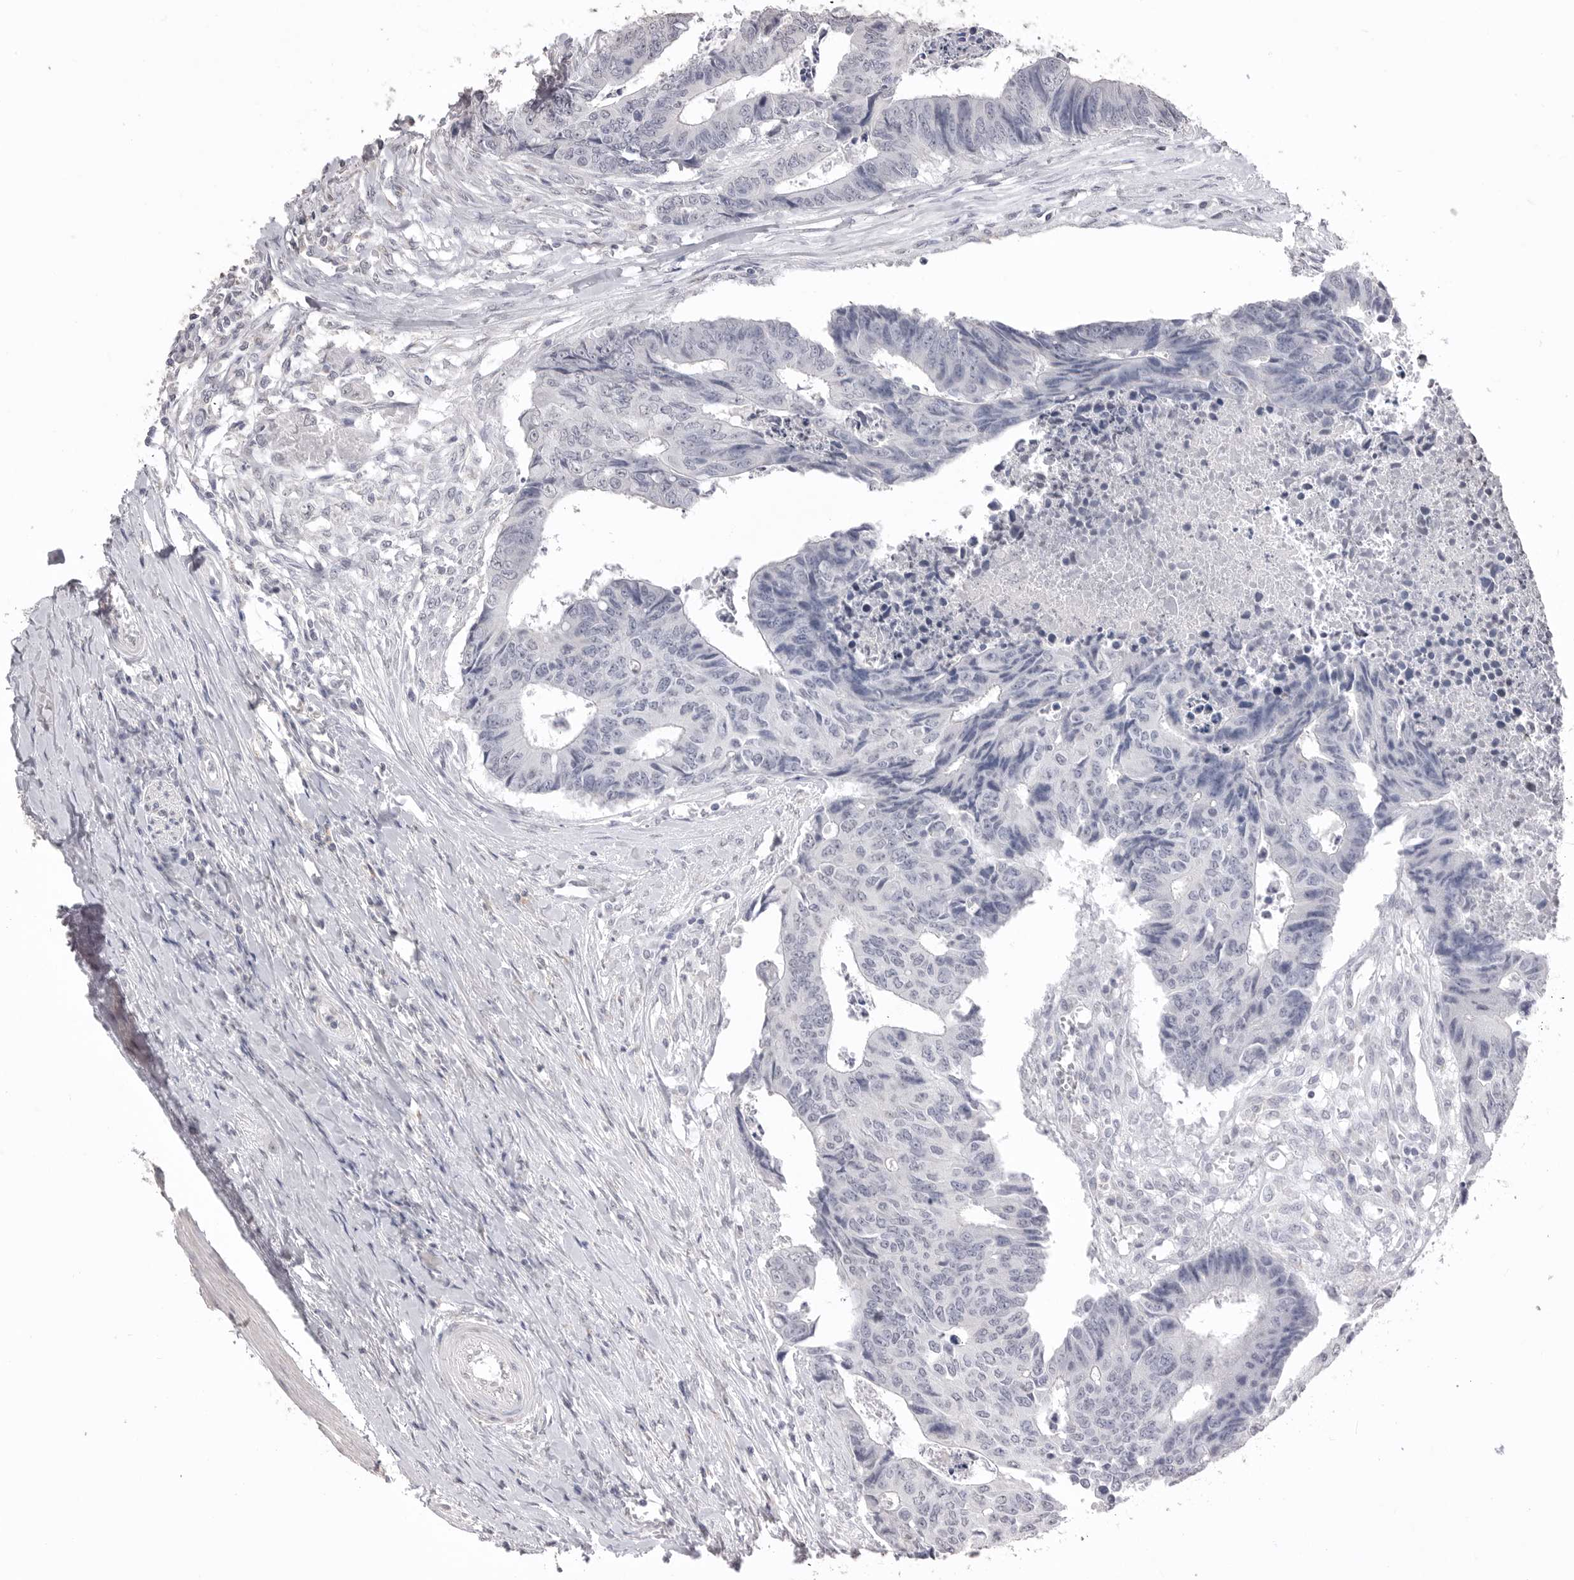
{"staining": {"intensity": "negative", "quantity": "none", "location": "none"}, "tissue": "colorectal cancer", "cell_type": "Tumor cells", "image_type": "cancer", "snomed": [{"axis": "morphology", "description": "Adenocarcinoma, NOS"}, {"axis": "topography", "description": "Rectum"}], "caption": "Protein analysis of colorectal cancer shows no significant staining in tumor cells. (DAB (3,3'-diaminobenzidine) immunohistochemistry (IHC) with hematoxylin counter stain).", "gene": "ICAM5", "patient": {"sex": "male", "age": 84}}